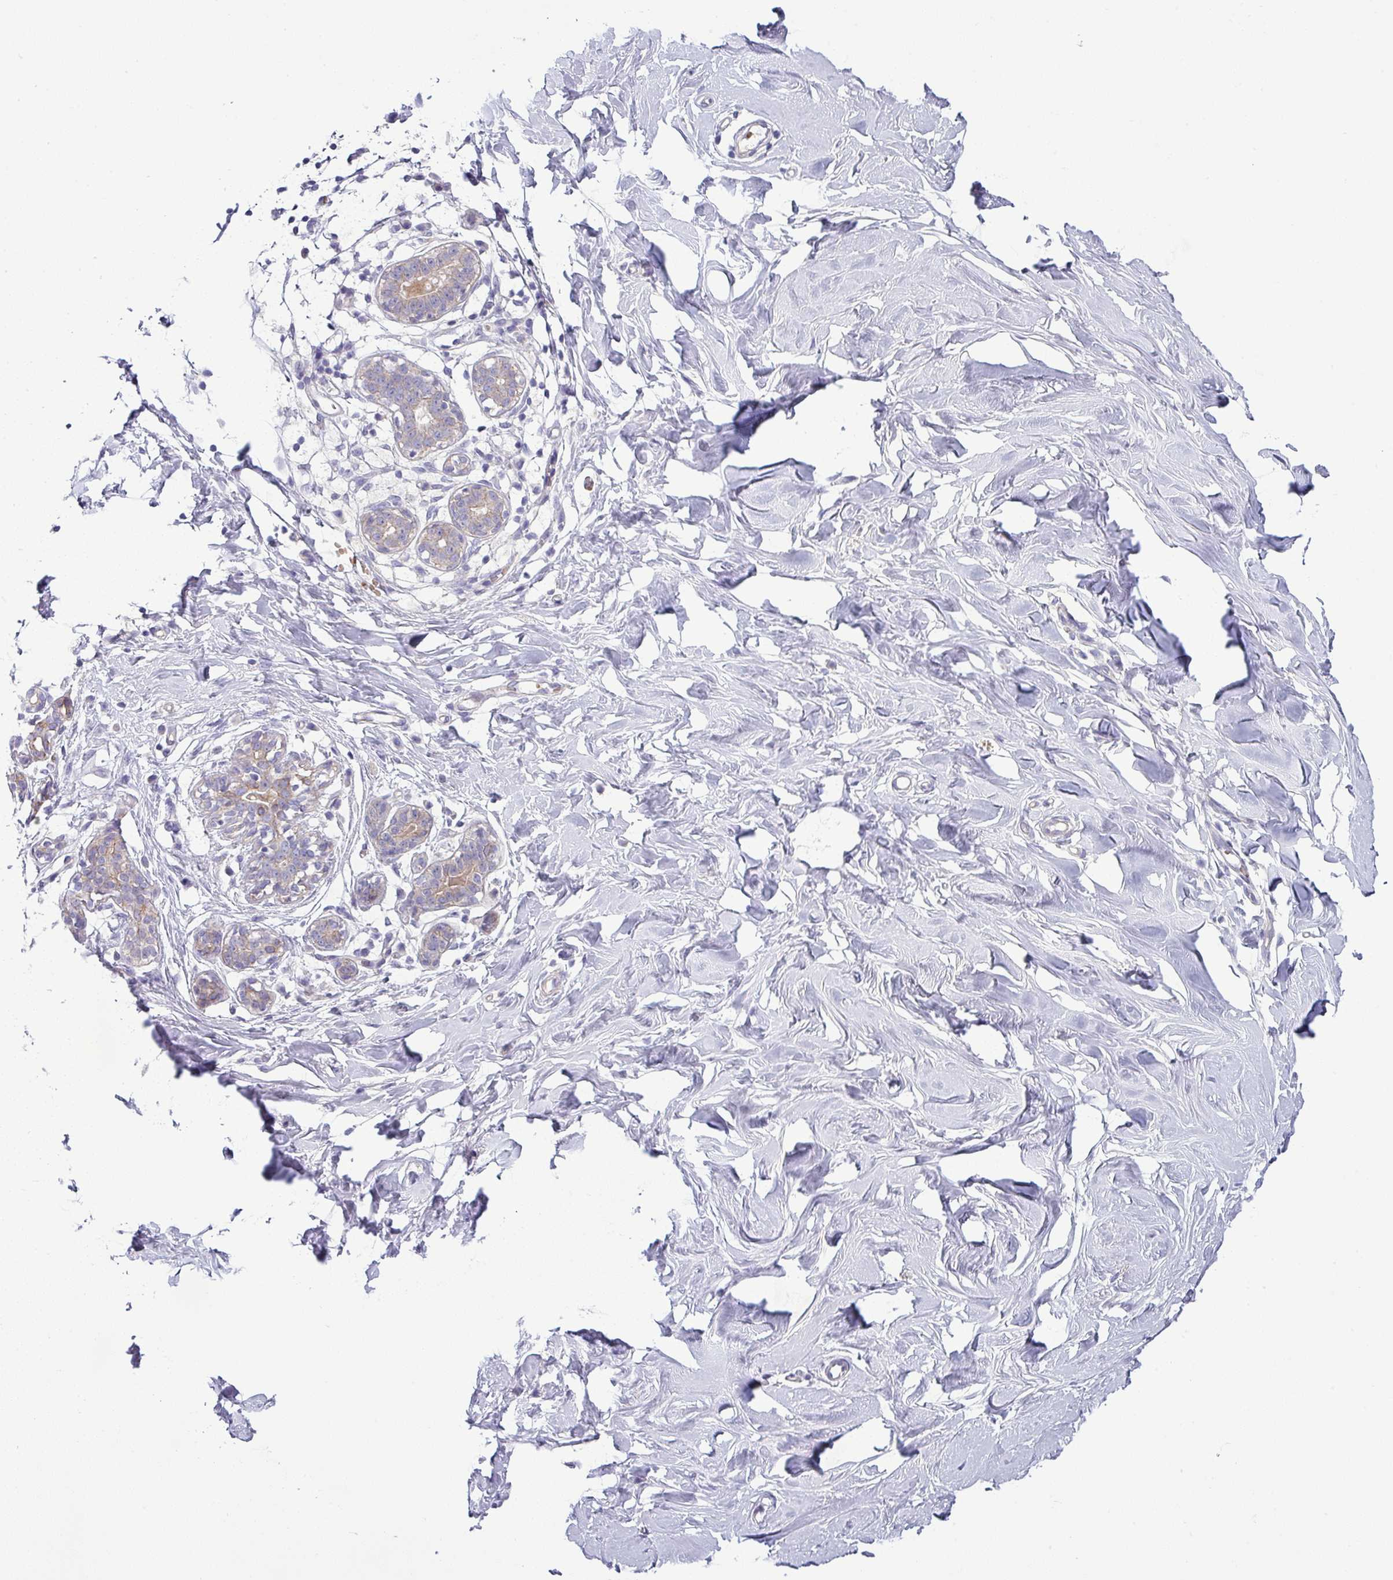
{"staining": {"intensity": "negative", "quantity": "none", "location": "none"}, "tissue": "breast", "cell_type": "Adipocytes", "image_type": "normal", "snomed": [{"axis": "morphology", "description": "Normal tissue, NOS"}, {"axis": "topography", "description": "Breast"}], "caption": "Immunohistochemistry photomicrograph of normal breast: breast stained with DAB (3,3'-diaminobenzidine) reveals no significant protein positivity in adipocytes. The staining was performed using DAB (3,3'-diaminobenzidine) to visualize the protein expression in brown, while the nuclei were stained in blue with hematoxylin (Magnification: 20x).", "gene": "ACAP3", "patient": {"sex": "female", "age": 27}}